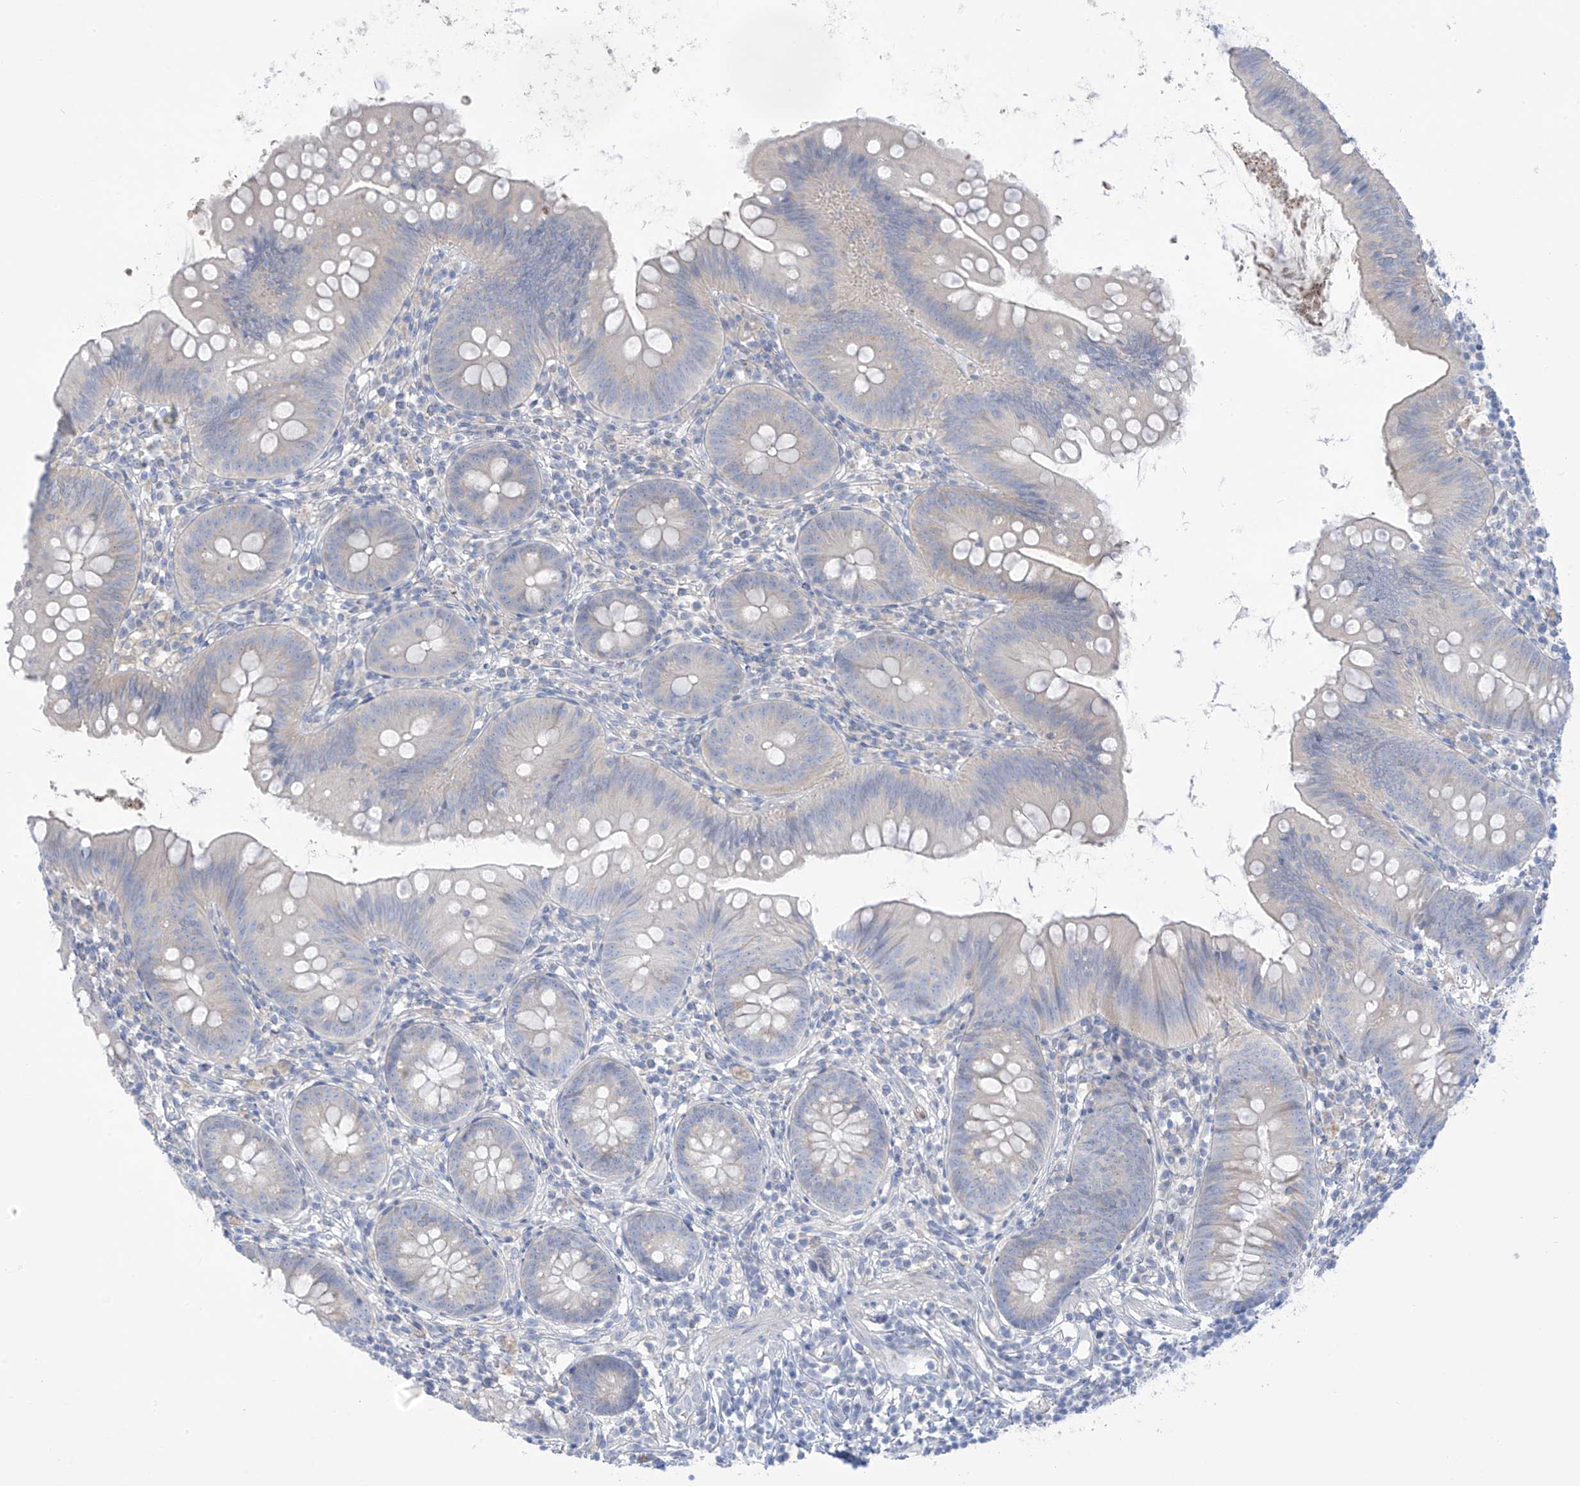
{"staining": {"intensity": "negative", "quantity": "none", "location": "none"}, "tissue": "appendix", "cell_type": "Glandular cells", "image_type": "normal", "snomed": [{"axis": "morphology", "description": "Normal tissue, NOS"}, {"axis": "topography", "description": "Appendix"}], "caption": "This is a image of immunohistochemistry (IHC) staining of benign appendix, which shows no positivity in glandular cells.", "gene": "FABP2", "patient": {"sex": "female", "age": 62}}